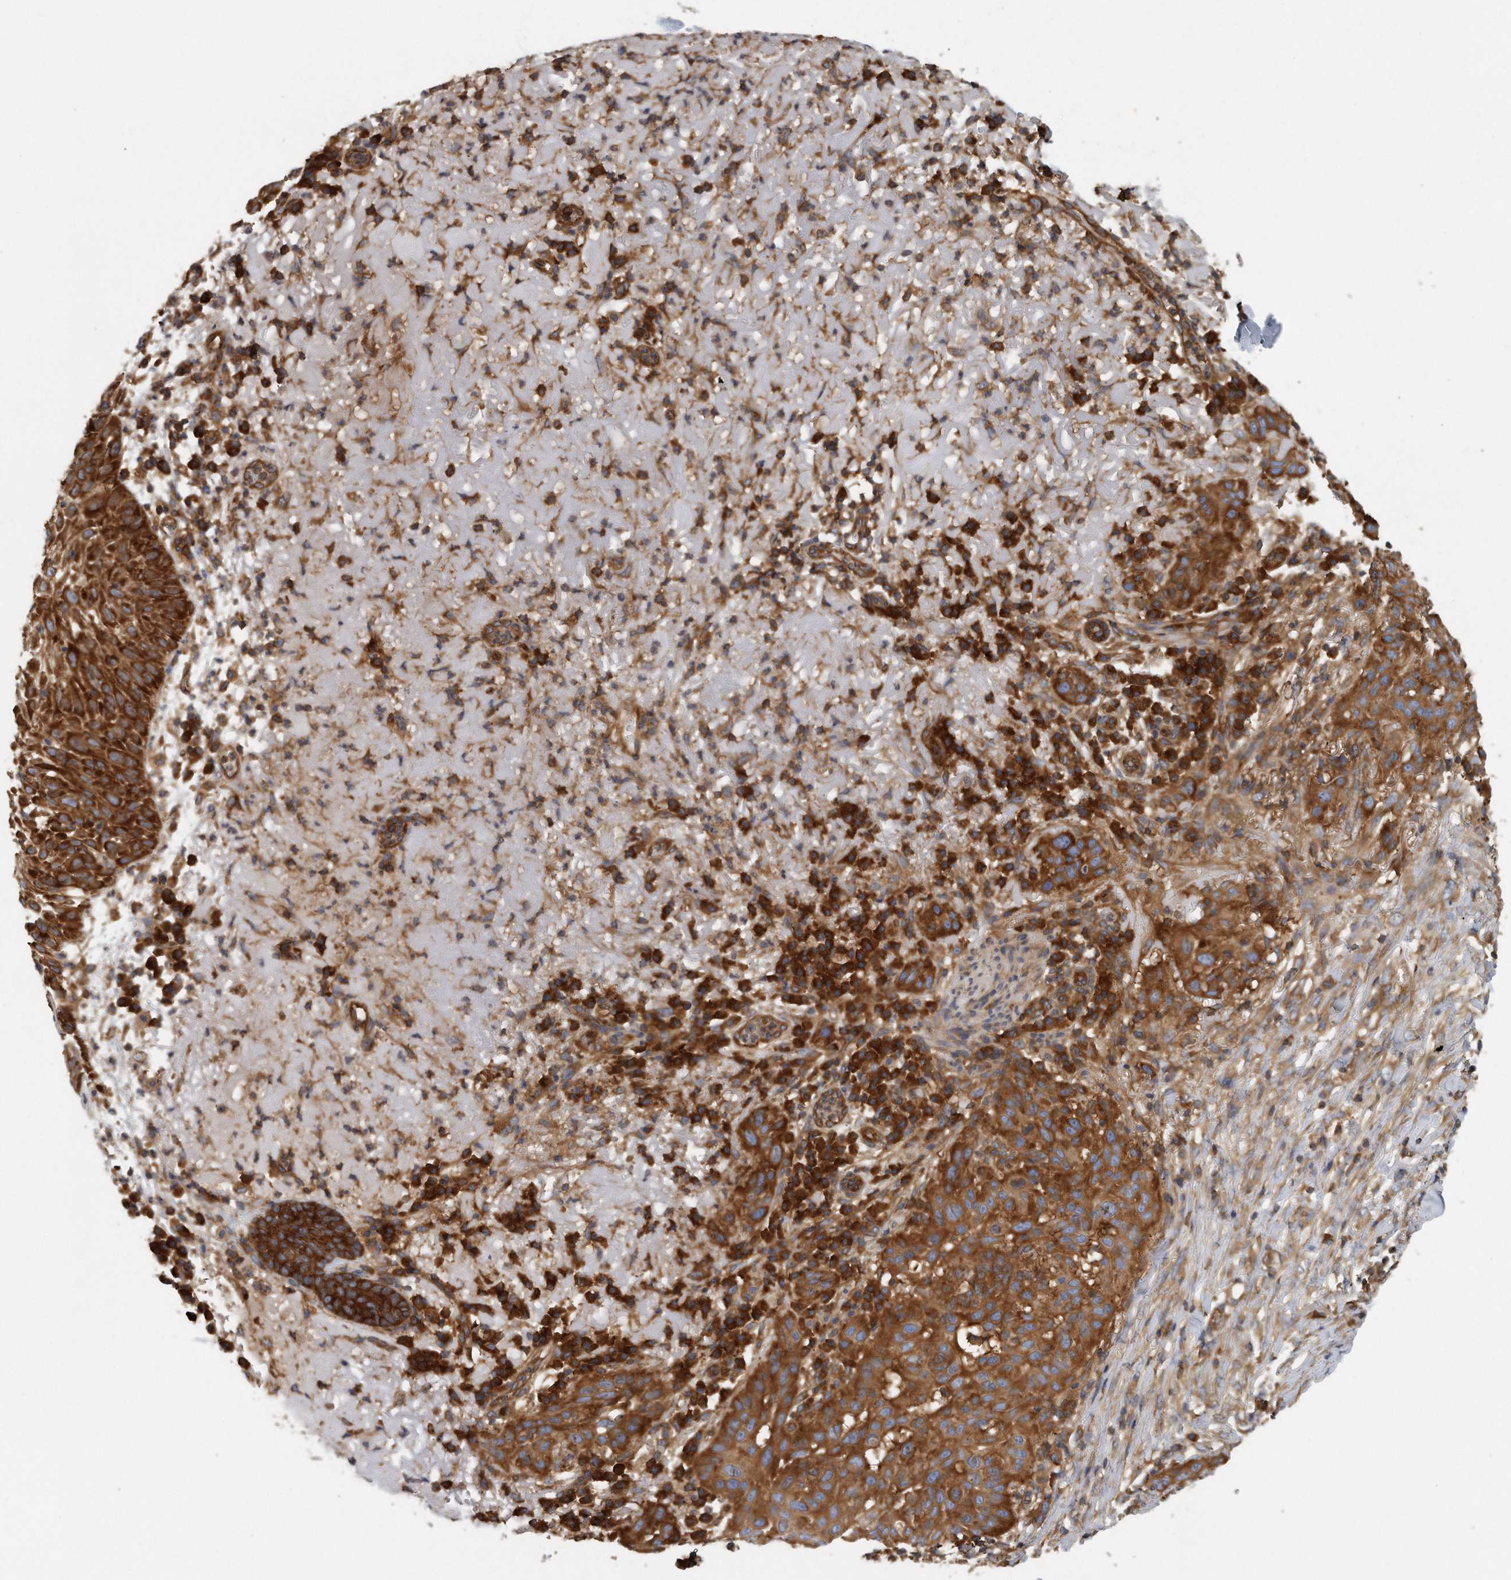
{"staining": {"intensity": "strong", "quantity": ">75%", "location": "cytoplasmic/membranous"}, "tissue": "skin cancer", "cell_type": "Tumor cells", "image_type": "cancer", "snomed": [{"axis": "morphology", "description": "Normal tissue, NOS"}, {"axis": "morphology", "description": "Squamous cell carcinoma, NOS"}, {"axis": "topography", "description": "Skin"}], "caption": "A micrograph of human skin cancer stained for a protein displays strong cytoplasmic/membranous brown staining in tumor cells.", "gene": "EIF3I", "patient": {"sex": "female", "age": 96}}